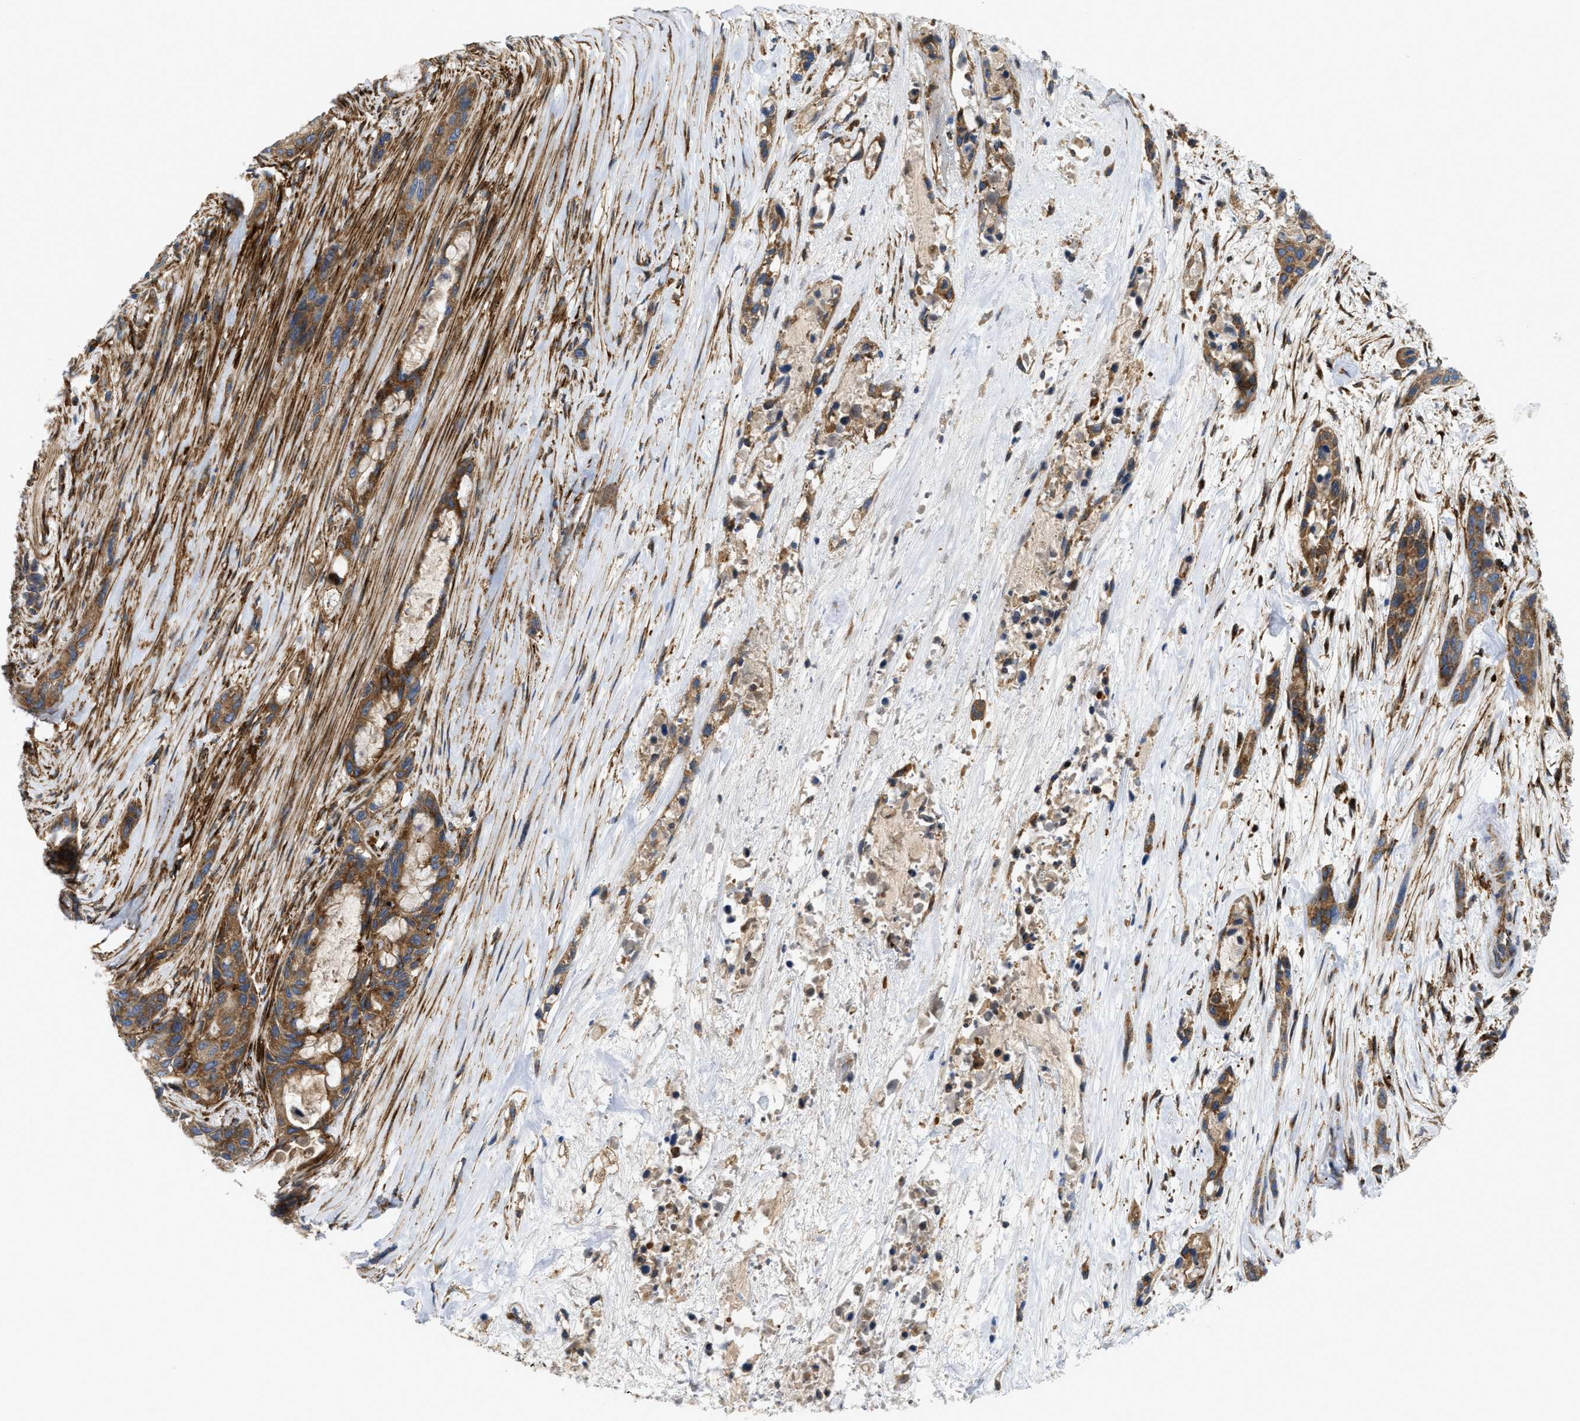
{"staining": {"intensity": "moderate", "quantity": ">75%", "location": "cytoplasmic/membranous"}, "tissue": "pancreatic cancer", "cell_type": "Tumor cells", "image_type": "cancer", "snomed": [{"axis": "morphology", "description": "Adenocarcinoma, NOS"}, {"axis": "topography", "description": "Pancreas"}], "caption": "A micrograph of human pancreatic cancer stained for a protein shows moderate cytoplasmic/membranous brown staining in tumor cells. (Brightfield microscopy of DAB IHC at high magnification).", "gene": "PICALM", "patient": {"sex": "male", "age": 53}}